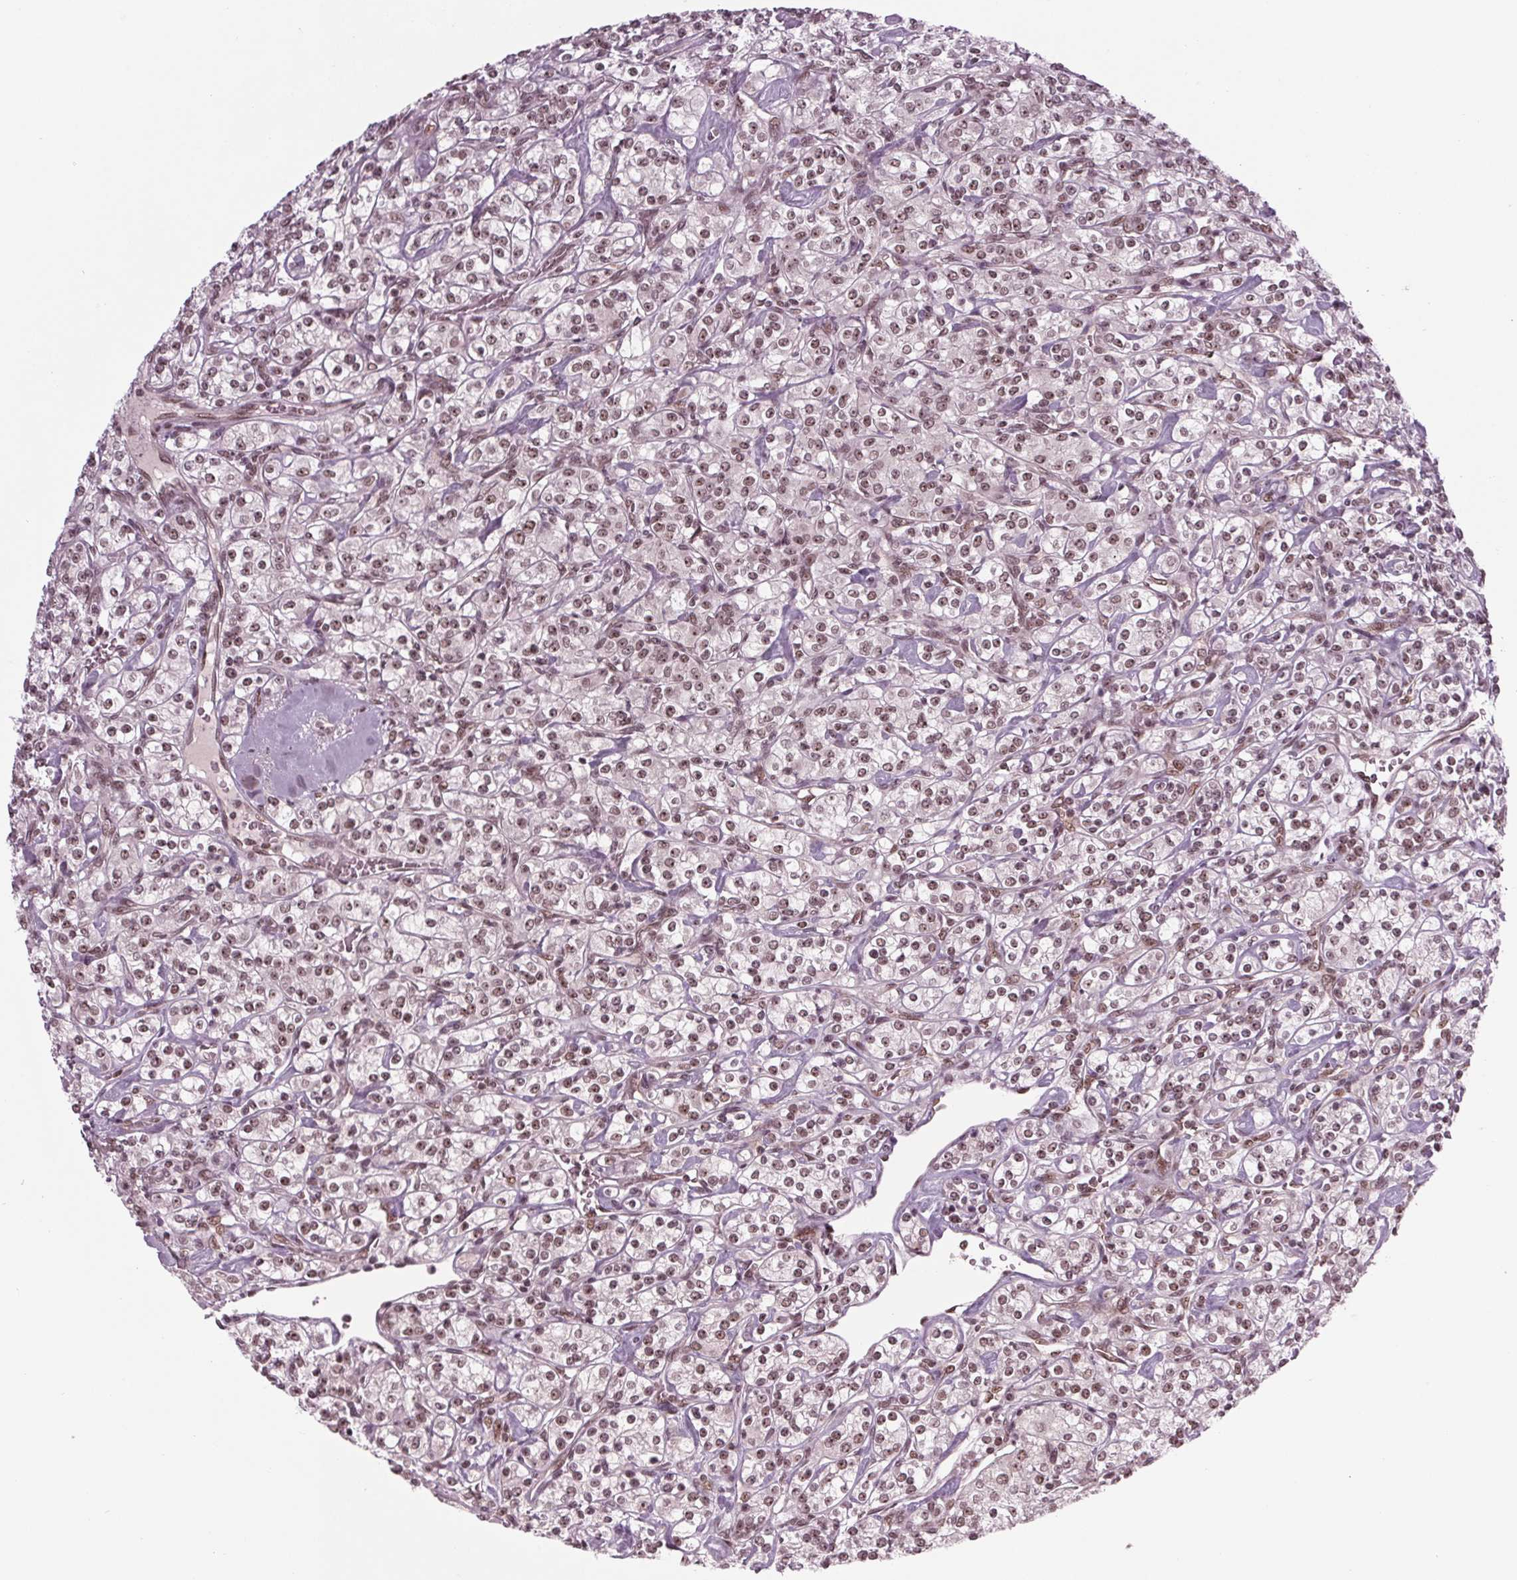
{"staining": {"intensity": "weak", "quantity": ">75%", "location": "nuclear"}, "tissue": "renal cancer", "cell_type": "Tumor cells", "image_type": "cancer", "snomed": [{"axis": "morphology", "description": "Adenocarcinoma, NOS"}, {"axis": "topography", "description": "Kidney"}], "caption": "Adenocarcinoma (renal) tissue displays weak nuclear staining in about >75% of tumor cells, visualized by immunohistochemistry. Nuclei are stained in blue.", "gene": "DDX41", "patient": {"sex": "male", "age": 77}}